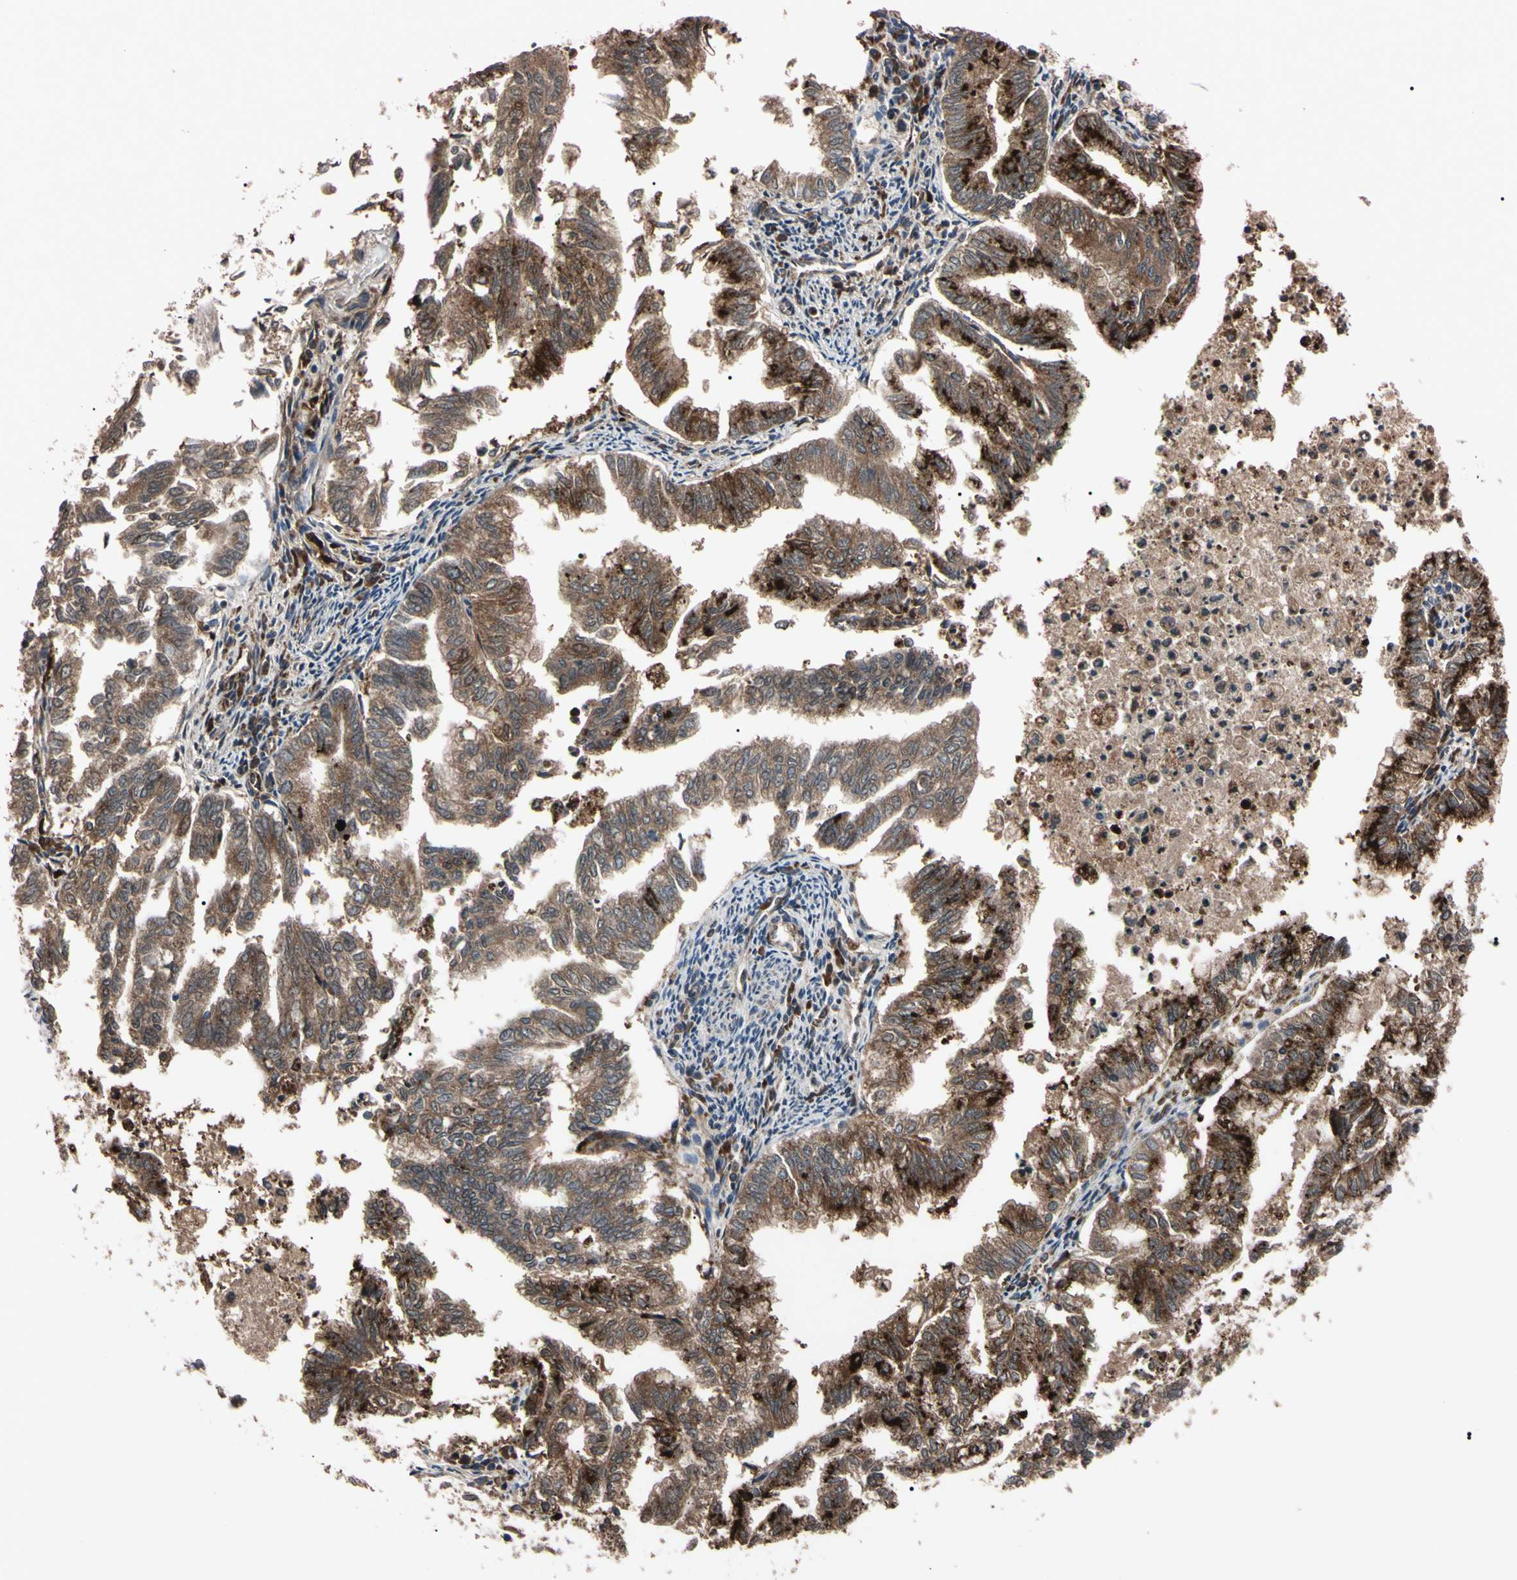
{"staining": {"intensity": "strong", "quantity": ">75%", "location": "cytoplasmic/membranous"}, "tissue": "endometrial cancer", "cell_type": "Tumor cells", "image_type": "cancer", "snomed": [{"axis": "morphology", "description": "Necrosis, NOS"}, {"axis": "morphology", "description": "Adenocarcinoma, NOS"}, {"axis": "topography", "description": "Endometrium"}], "caption": "This is an image of IHC staining of adenocarcinoma (endometrial), which shows strong staining in the cytoplasmic/membranous of tumor cells.", "gene": "GUCY1B1", "patient": {"sex": "female", "age": 79}}